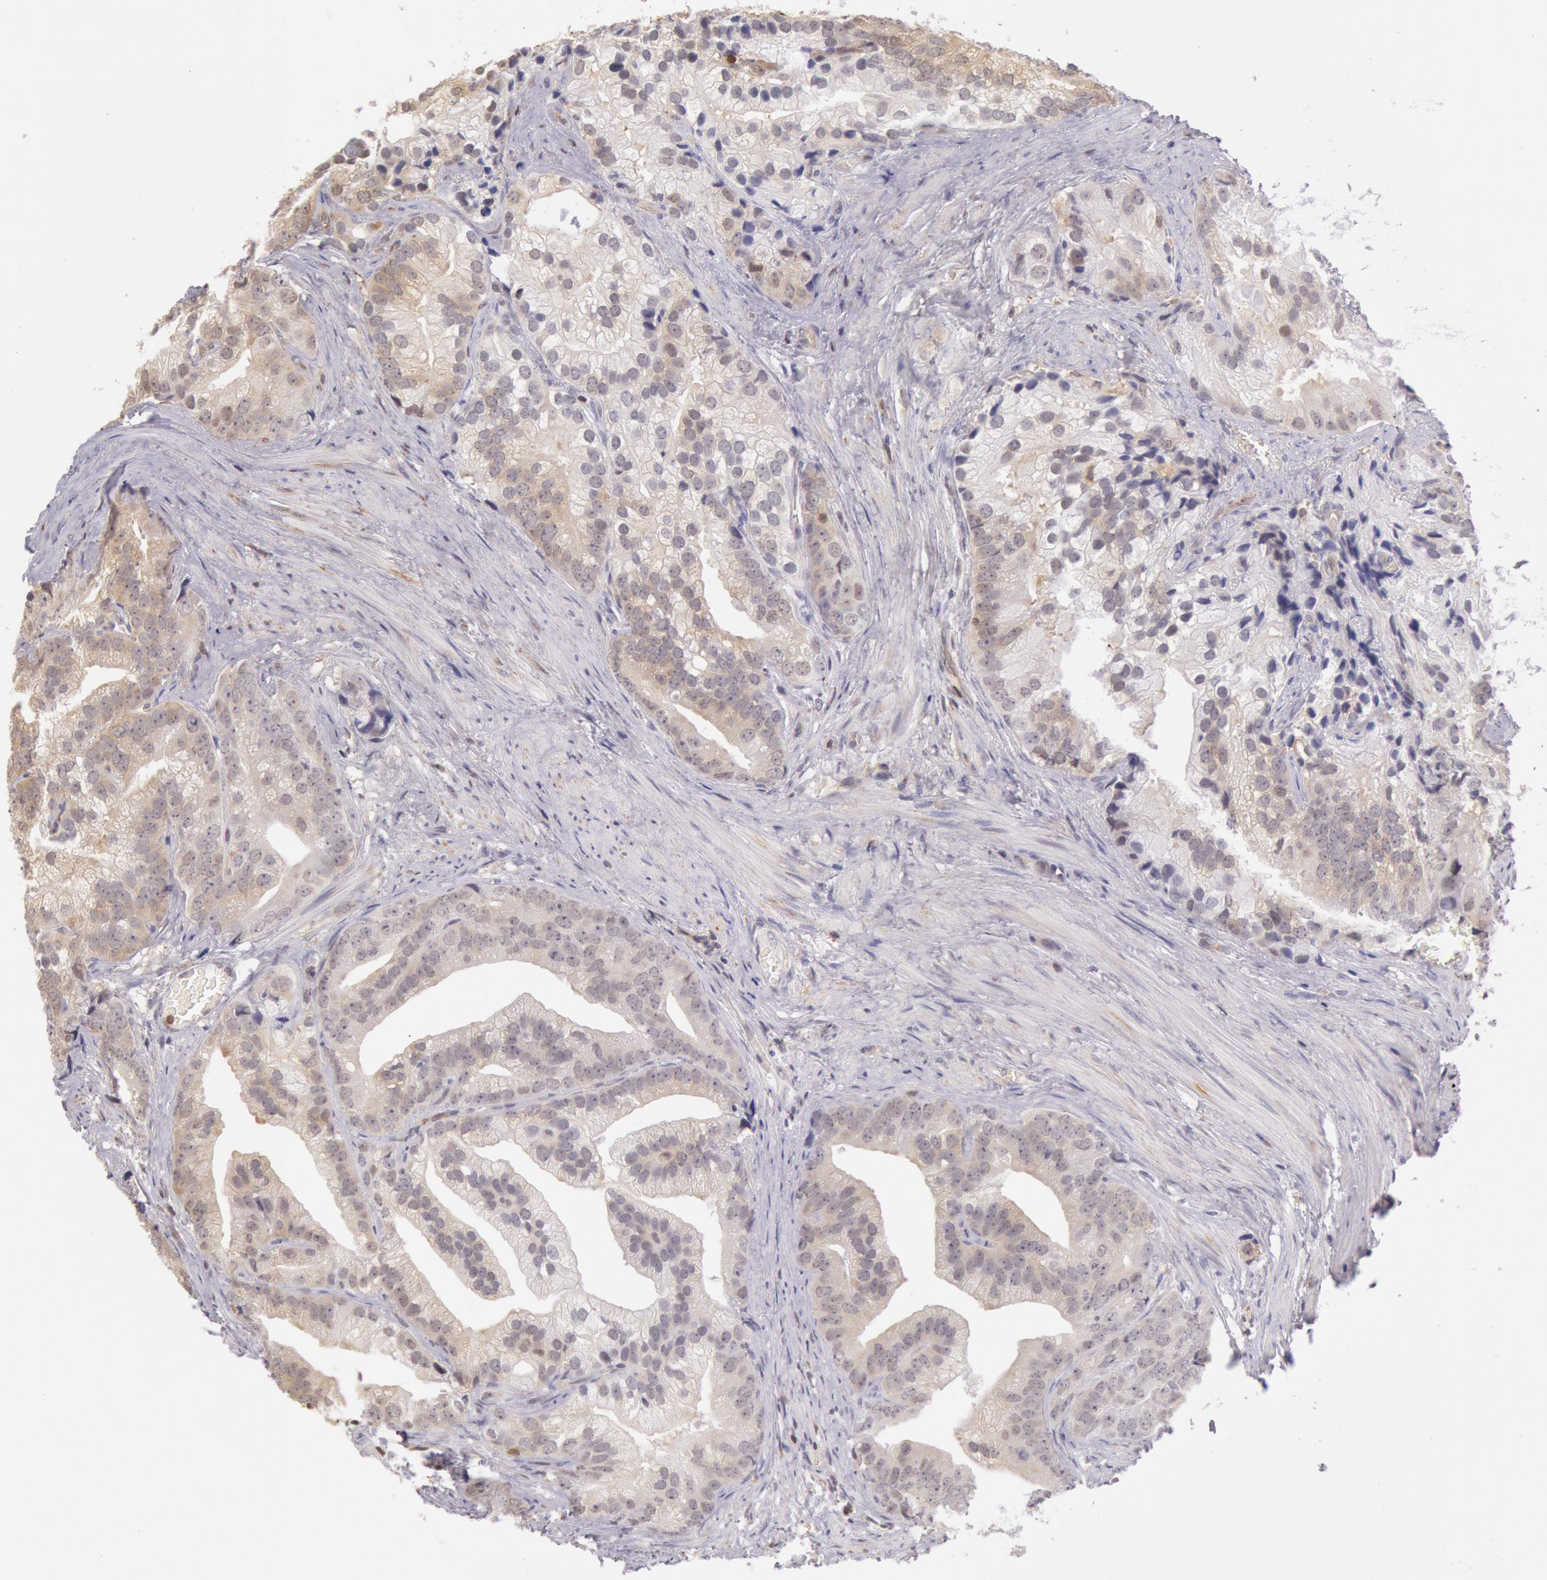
{"staining": {"intensity": "weak", "quantity": "25%-75%", "location": "cytoplasmic/membranous"}, "tissue": "prostate cancer", "cell_type": "Tumor cells", "image_type": "cancer", "snomed": [{"axis": "morphology", "description": "Adenocarcinoma, Low grade"}, {"axis": "topography", "description": "Prostate"}], "caption": "The image exhibits immunohistochemical staining of prostate cancer (low-grade adenocarcinoma). There is weak cytoplasmic/membranous staining is present in about 25%-75% of tumor cells.", "gene": "HIF1A", "patient": {"sex": "male", "age": 71}}